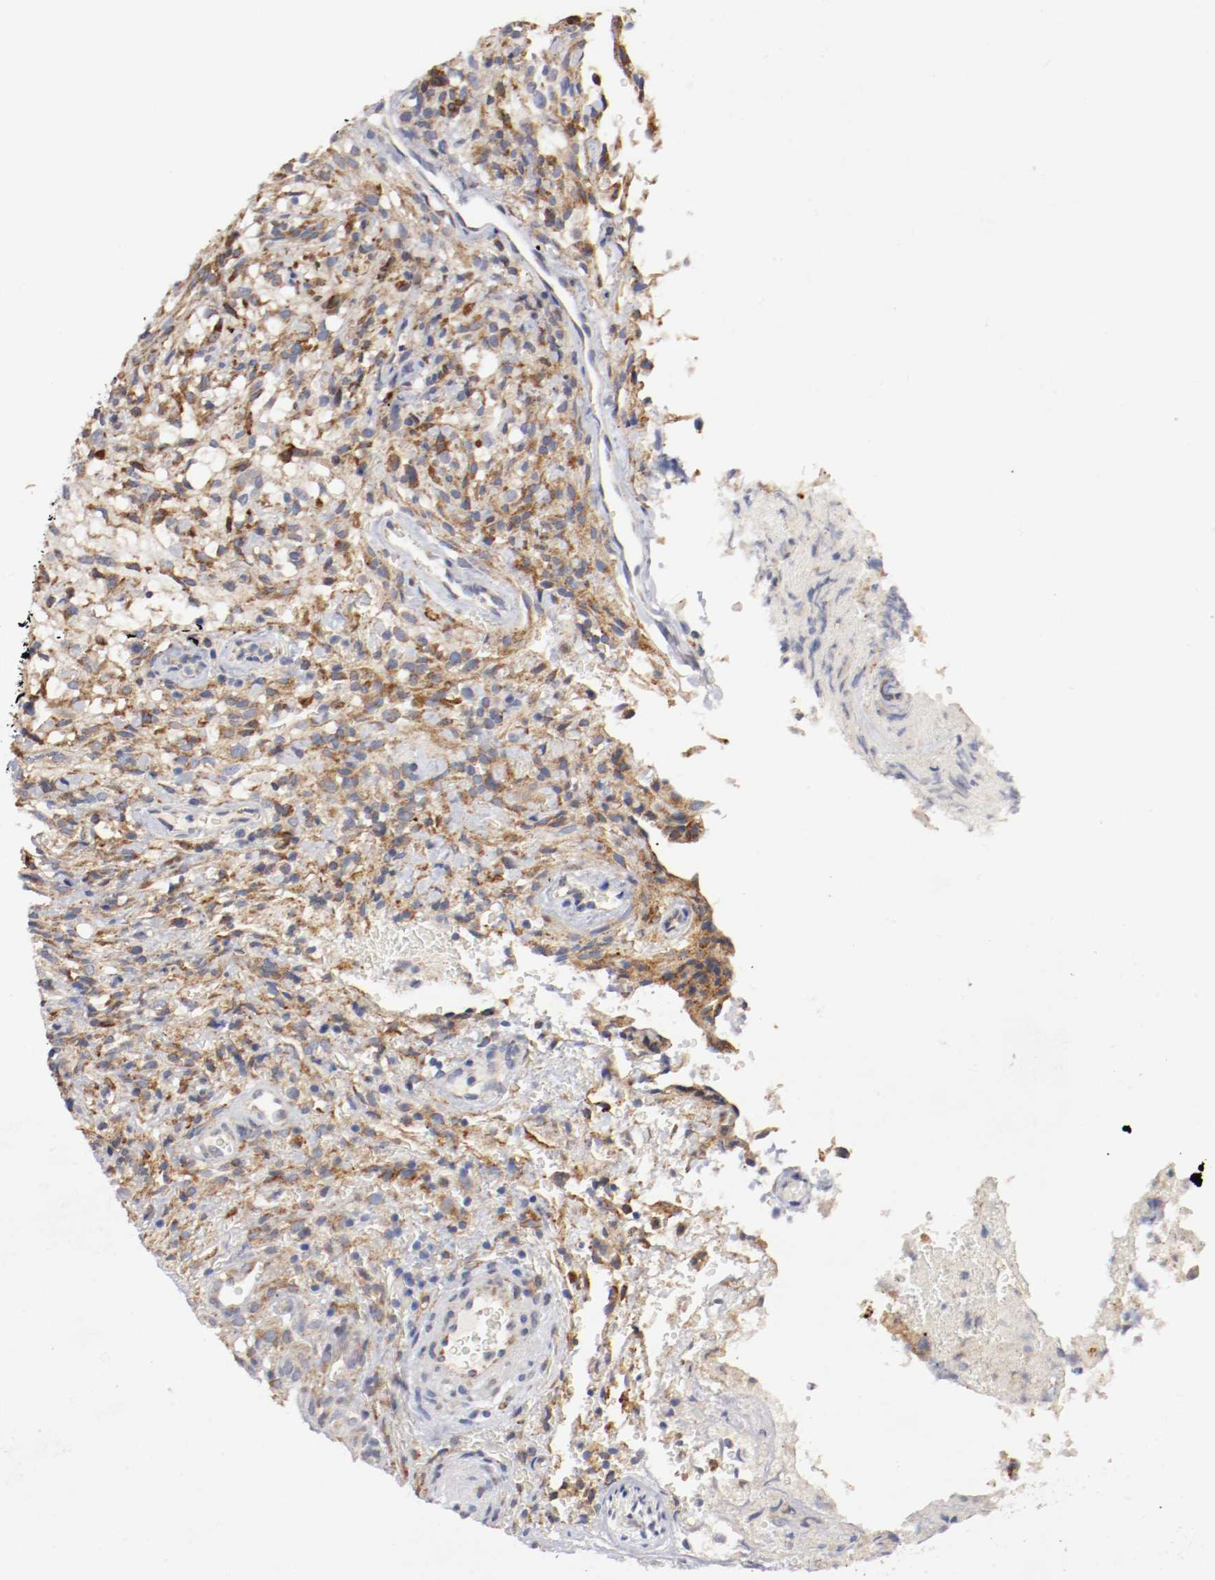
{"staining": {"intensity": "moderate", "quantity": ">75%", "location": "cytoplasmic/membranous"}, "tissue": "glioma", "cell_type": "Tumor cells", "image_type": "cancer", "snomed": [{"axis": "morphology", "description": "Normal tissue, NOS"}, {"axis": "morphology", "description": "Glioma, malignant, High grade"}, {"axis": "topography", "description": "Cerebral cortex"}], "caption": "DAB (3,3'-diaminobenzidine) immunohistochemical staining of human malignant glioma (high-grade) shows moderate cytoplasmic/membranous protein positivity in approximately >75% of tumor cells.", "gene": "TRAF2", "patient": {"sex": "male", "age": 75}}